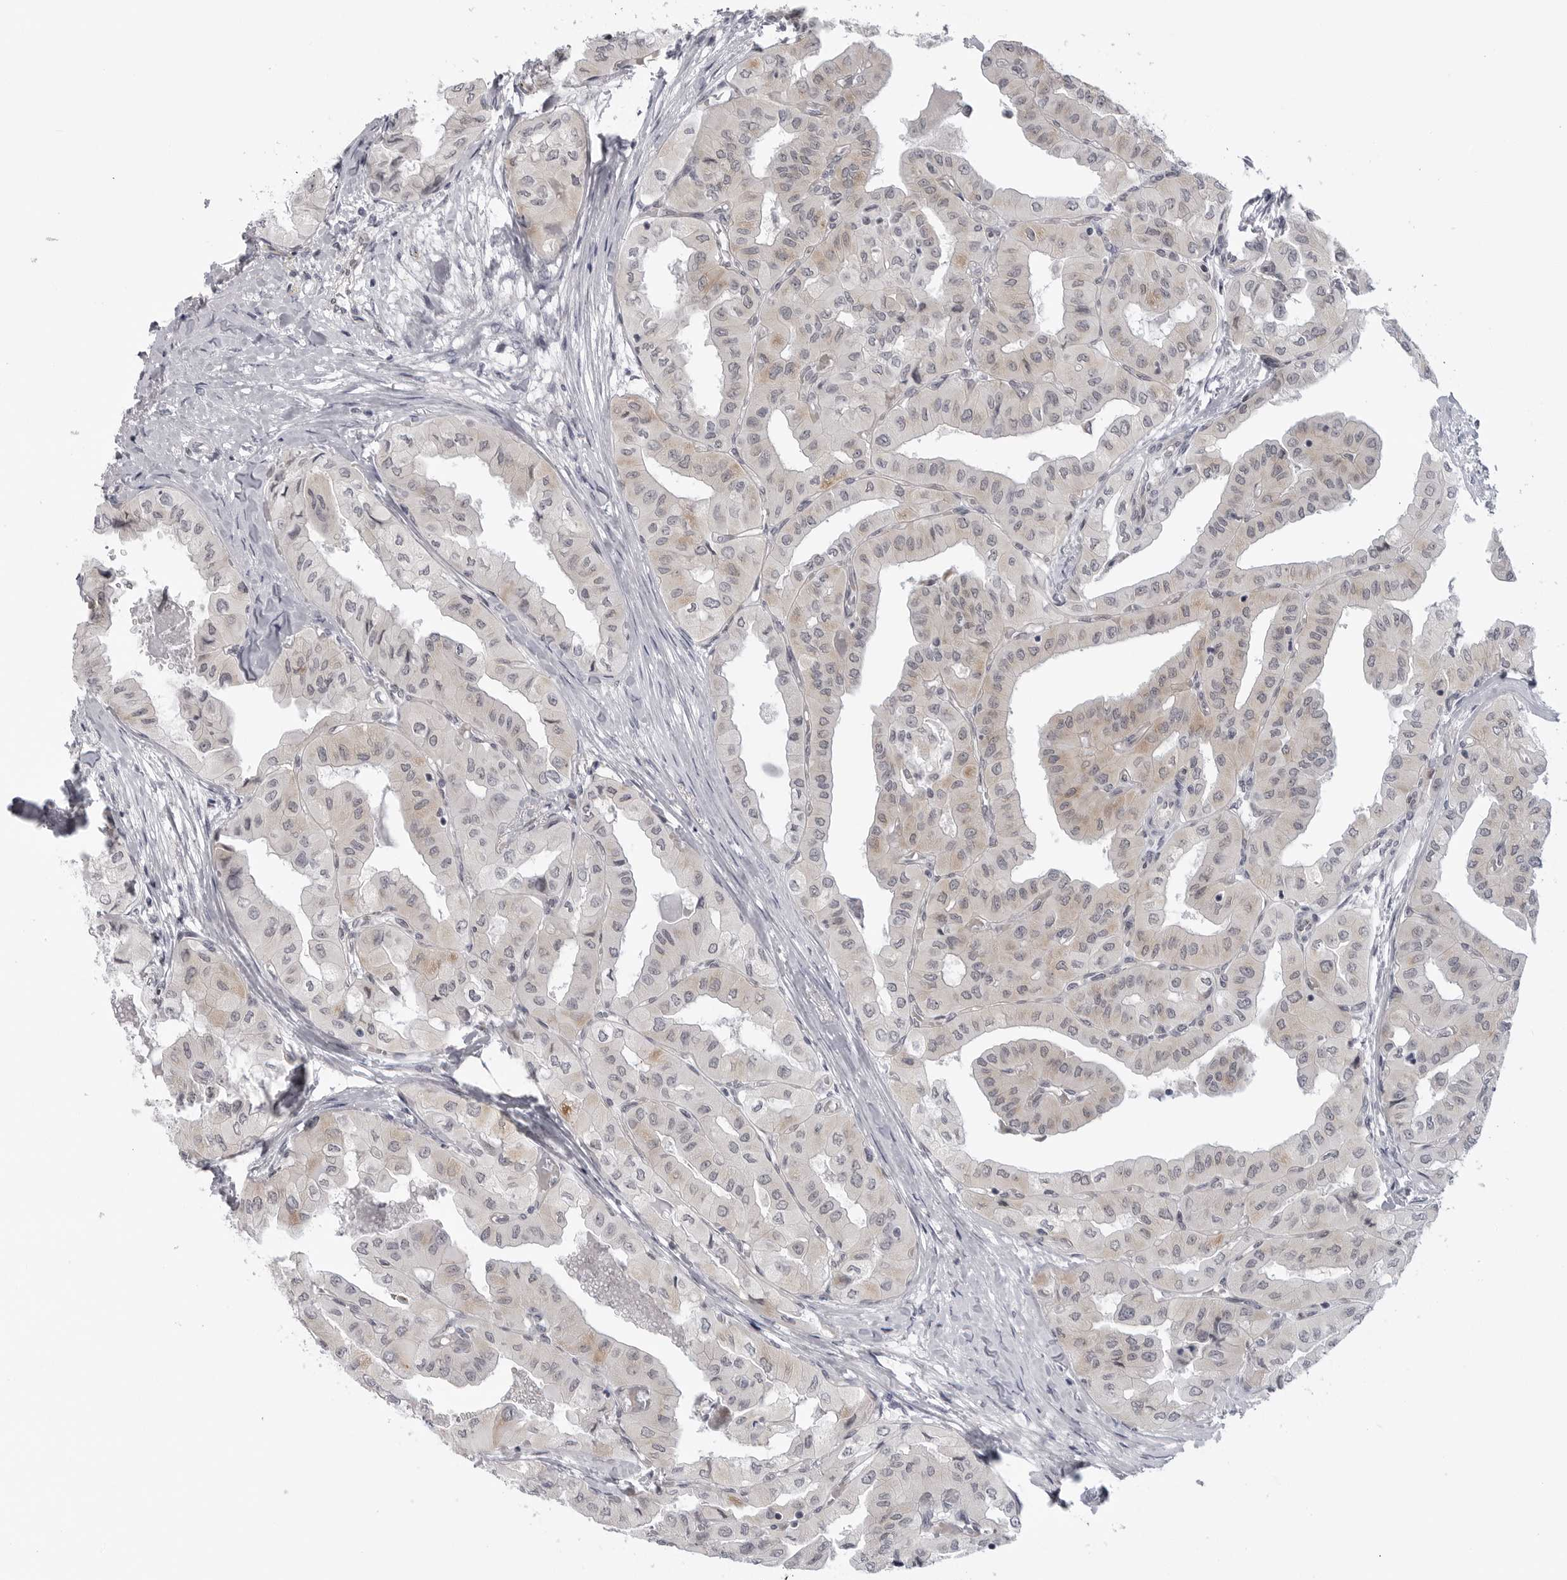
{"staining": {"intensity": "negative", "quantity": "none", "location": "none"}, "tissue": "thyroid cancer", "cell_type": "Tumor cells", "image_type": "cancer", "snomed": [{"axis": "morphology", "description": "Papillary adenocarcinoma, NOS"}, {"axis": "topography", "description": "Thyroid gland"}], "caption": "A high-resolution micrograph shows immunohistochemistry staining of thyroid papillary adenocarcinoma, which demonstrates no significant staining in tumor cells.", "gene": "LRRC45", "patient": {"sex": "female", "age": 59}}